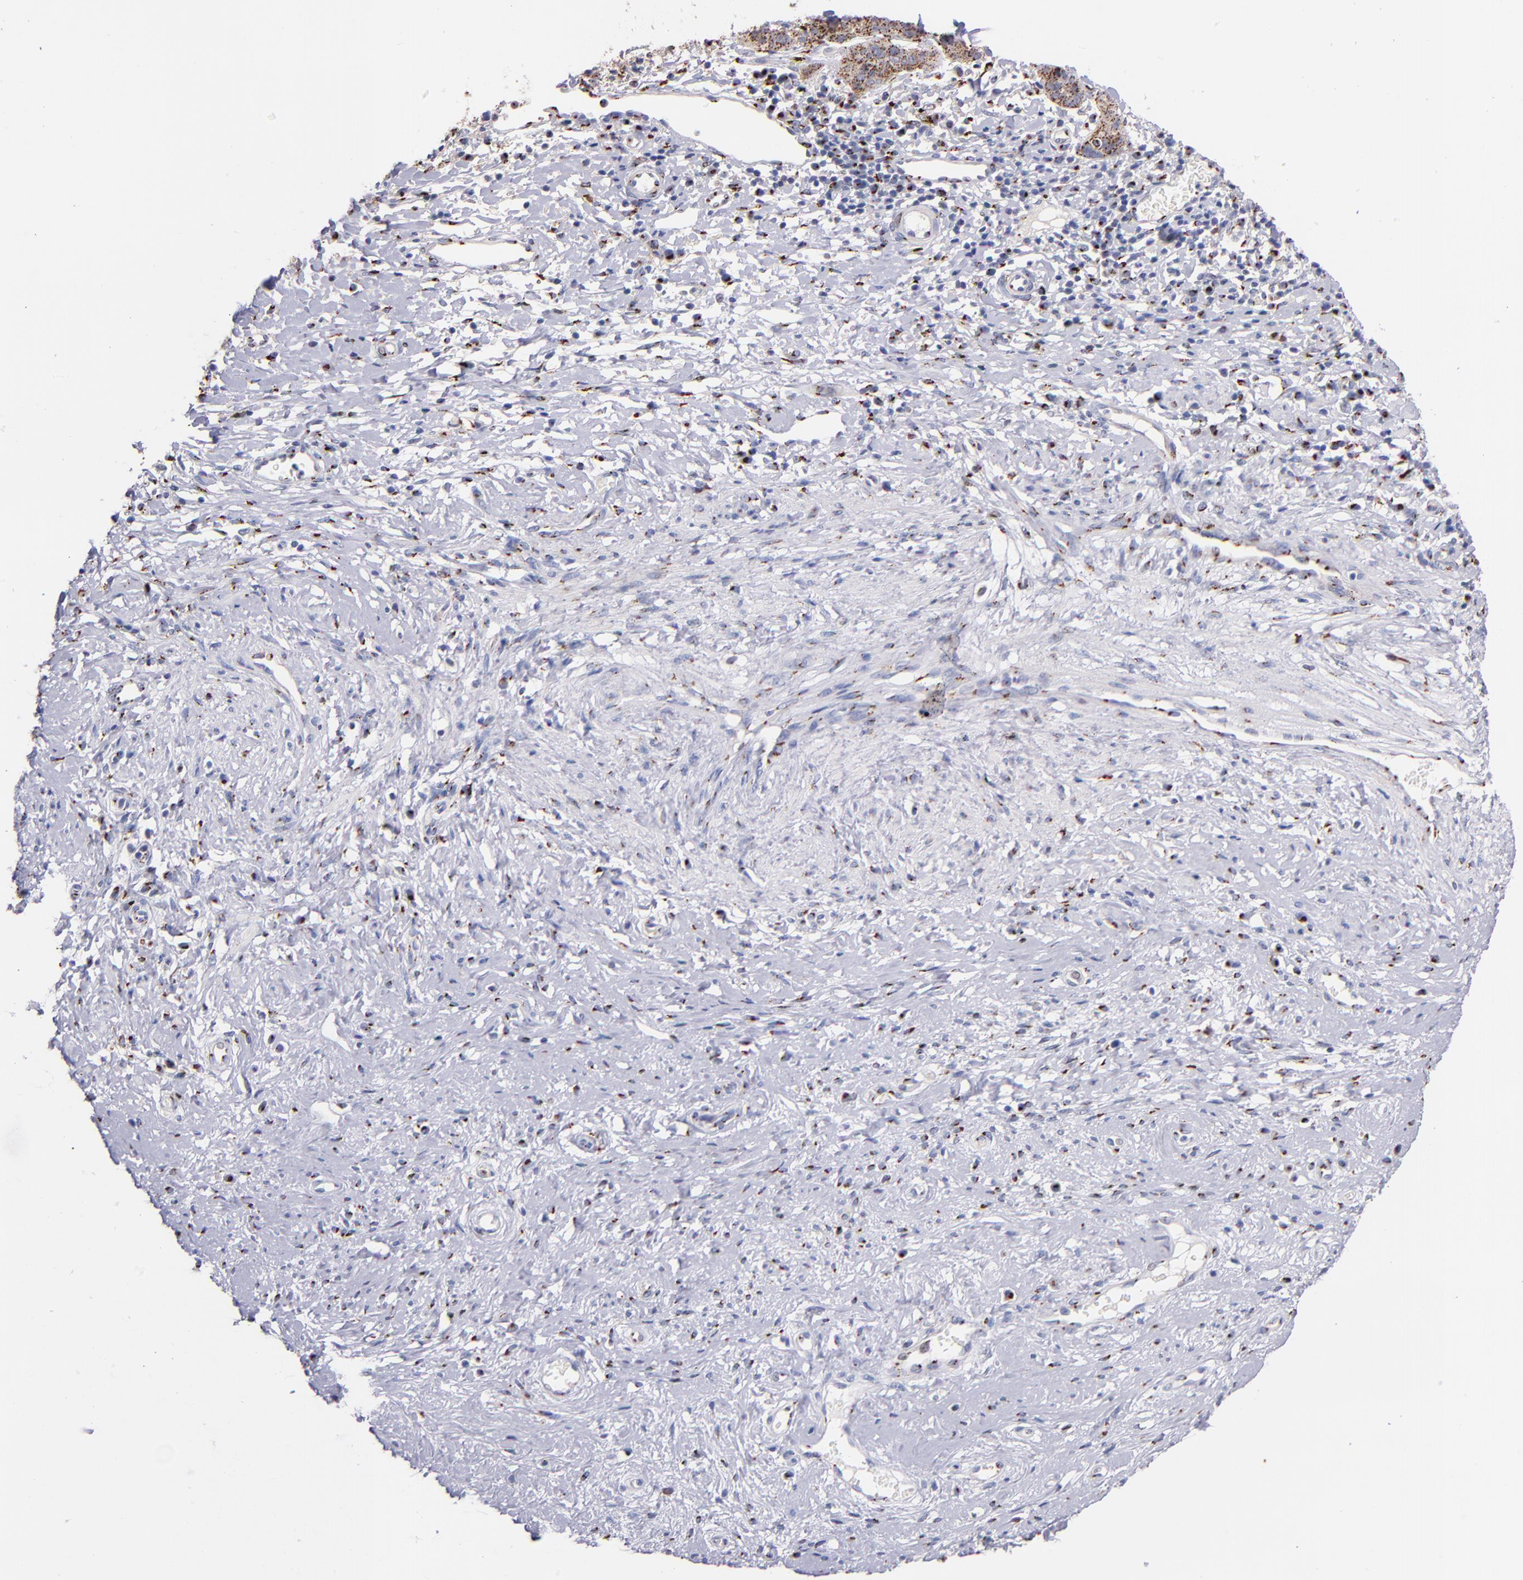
{"staining": {"intensity": "moderate", "quantity": ">75%", "location": "cytoplasmic/membranous"}, "tissue": "cervical cancer", "cell_type": "Tumor cells", "image_type": "cancer", "snomed": [{"axis": "morphology", "description": "Normal tissue, NOS"}, {"axis": "morphology", "description": "Squamous cell carcinoma, NOS"}, {"axis": "topography", "description": "Cervix"}], "caption": "The image demonstrates immunohistochemical staining of cervical cancer. There is moderate cytoplasmic/membranous staining is identified in approximately >75% of tumor cells. Using DAB (3,3'-diaminobenzidine) (brown) and hematoxylin (blue) stains, captured at high magnification using brightfield microscopy.", "gene": "GOLIM4", "patient": {"sex": "female", "age": 39}}